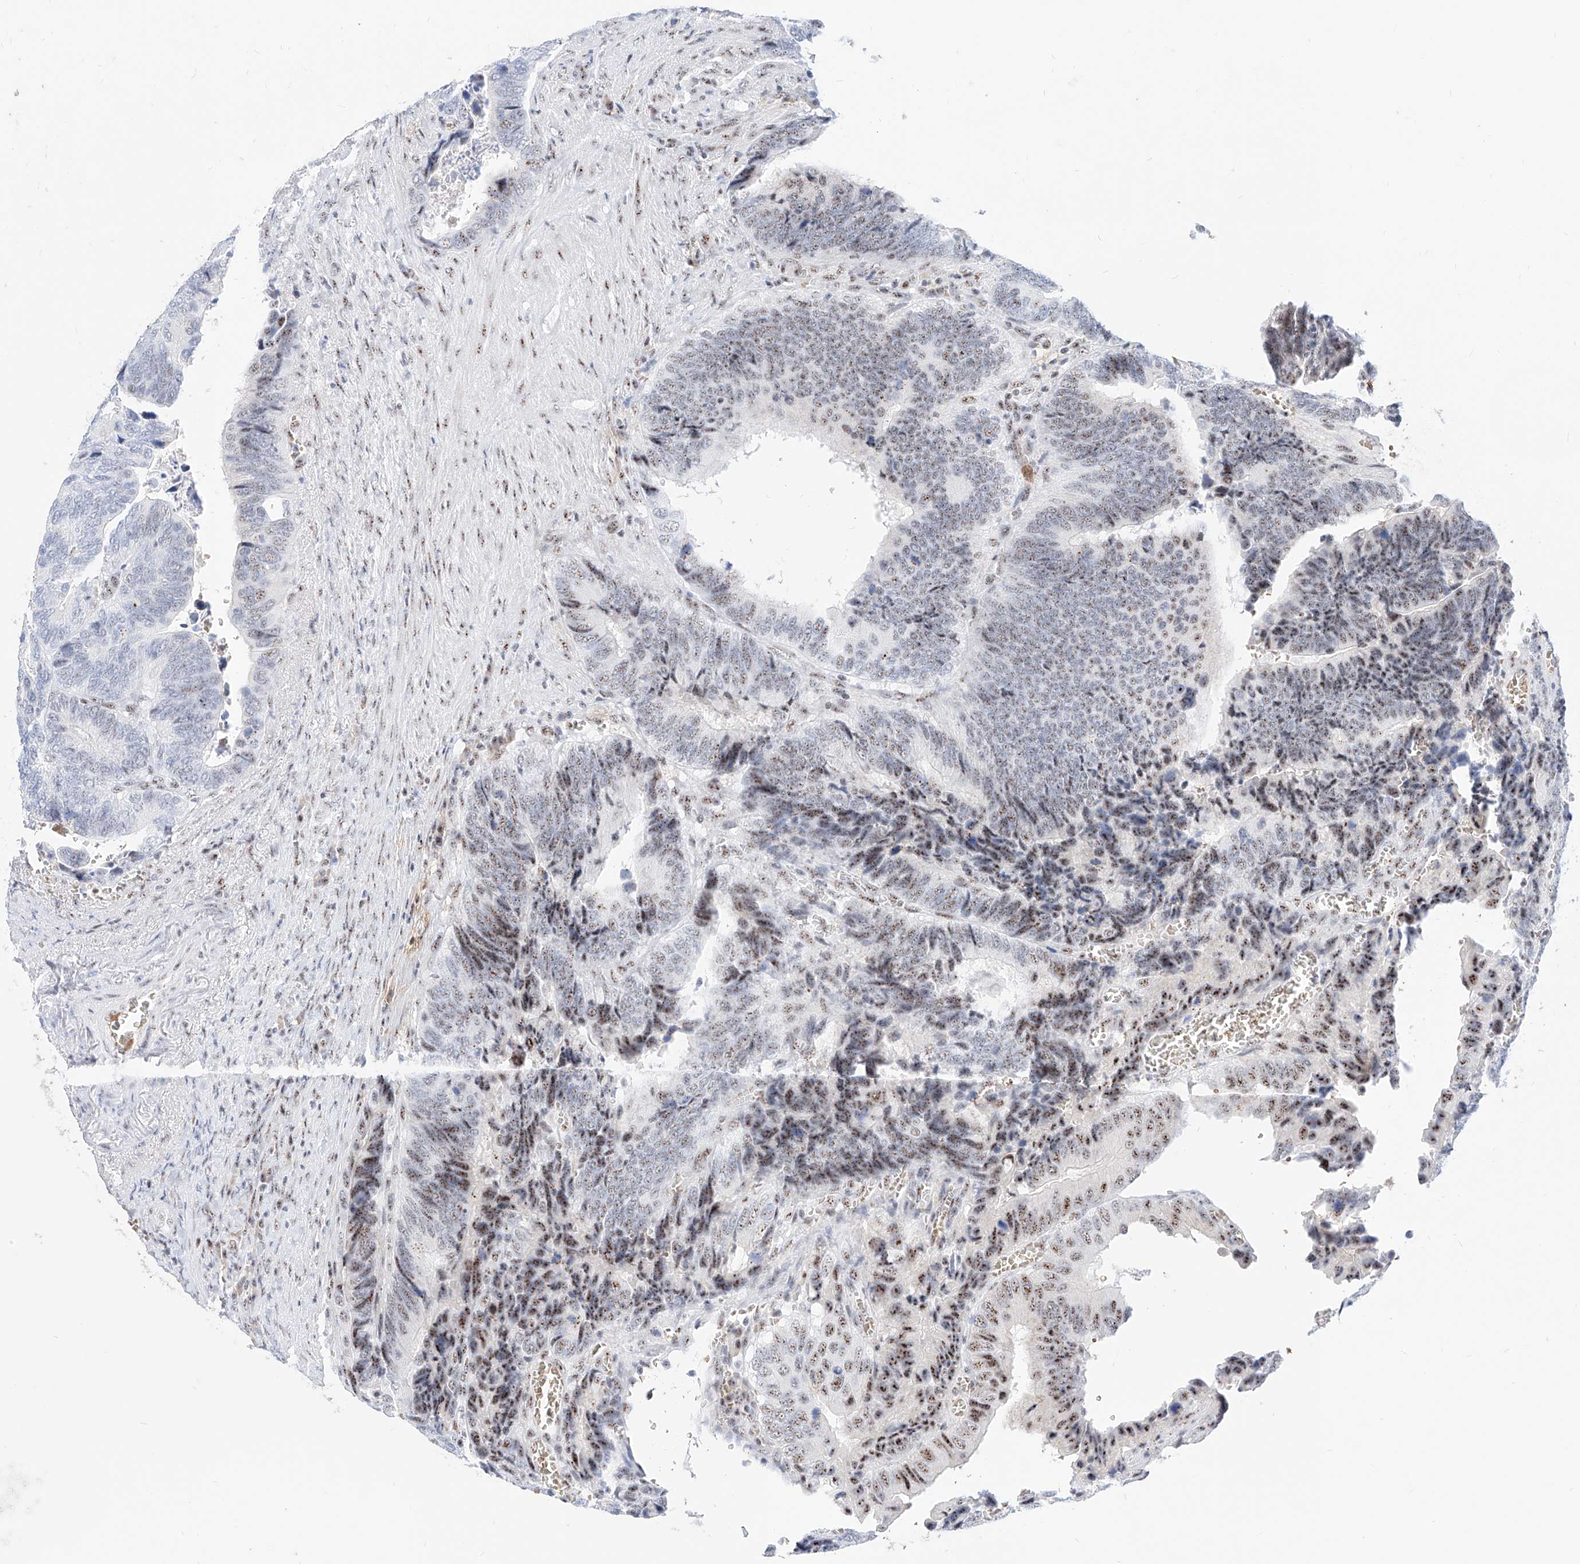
{"staining": {"intensity": "moderate", "quantity": ">75%", "location": "nuclear"}, "tissue": "colorectal cancer", "cell_type": "Tumor cells", "image_type": "cancer", "snomed": [{"axis": "morphology", "description": "Adenocarcinoma, NOS"}, {"axis": "topography", "description": "Colon"}], "caption": "Immunohistochemistry (IHC) (DAB (3,3'-diaminobenzidine)) staining of colorectal adenocarcinoma reveals moderate nuclear protein staining in approximately >75% of tumor cells.", "gene": "ZFP42", "patient": {"sex": "male", "age": 72}}